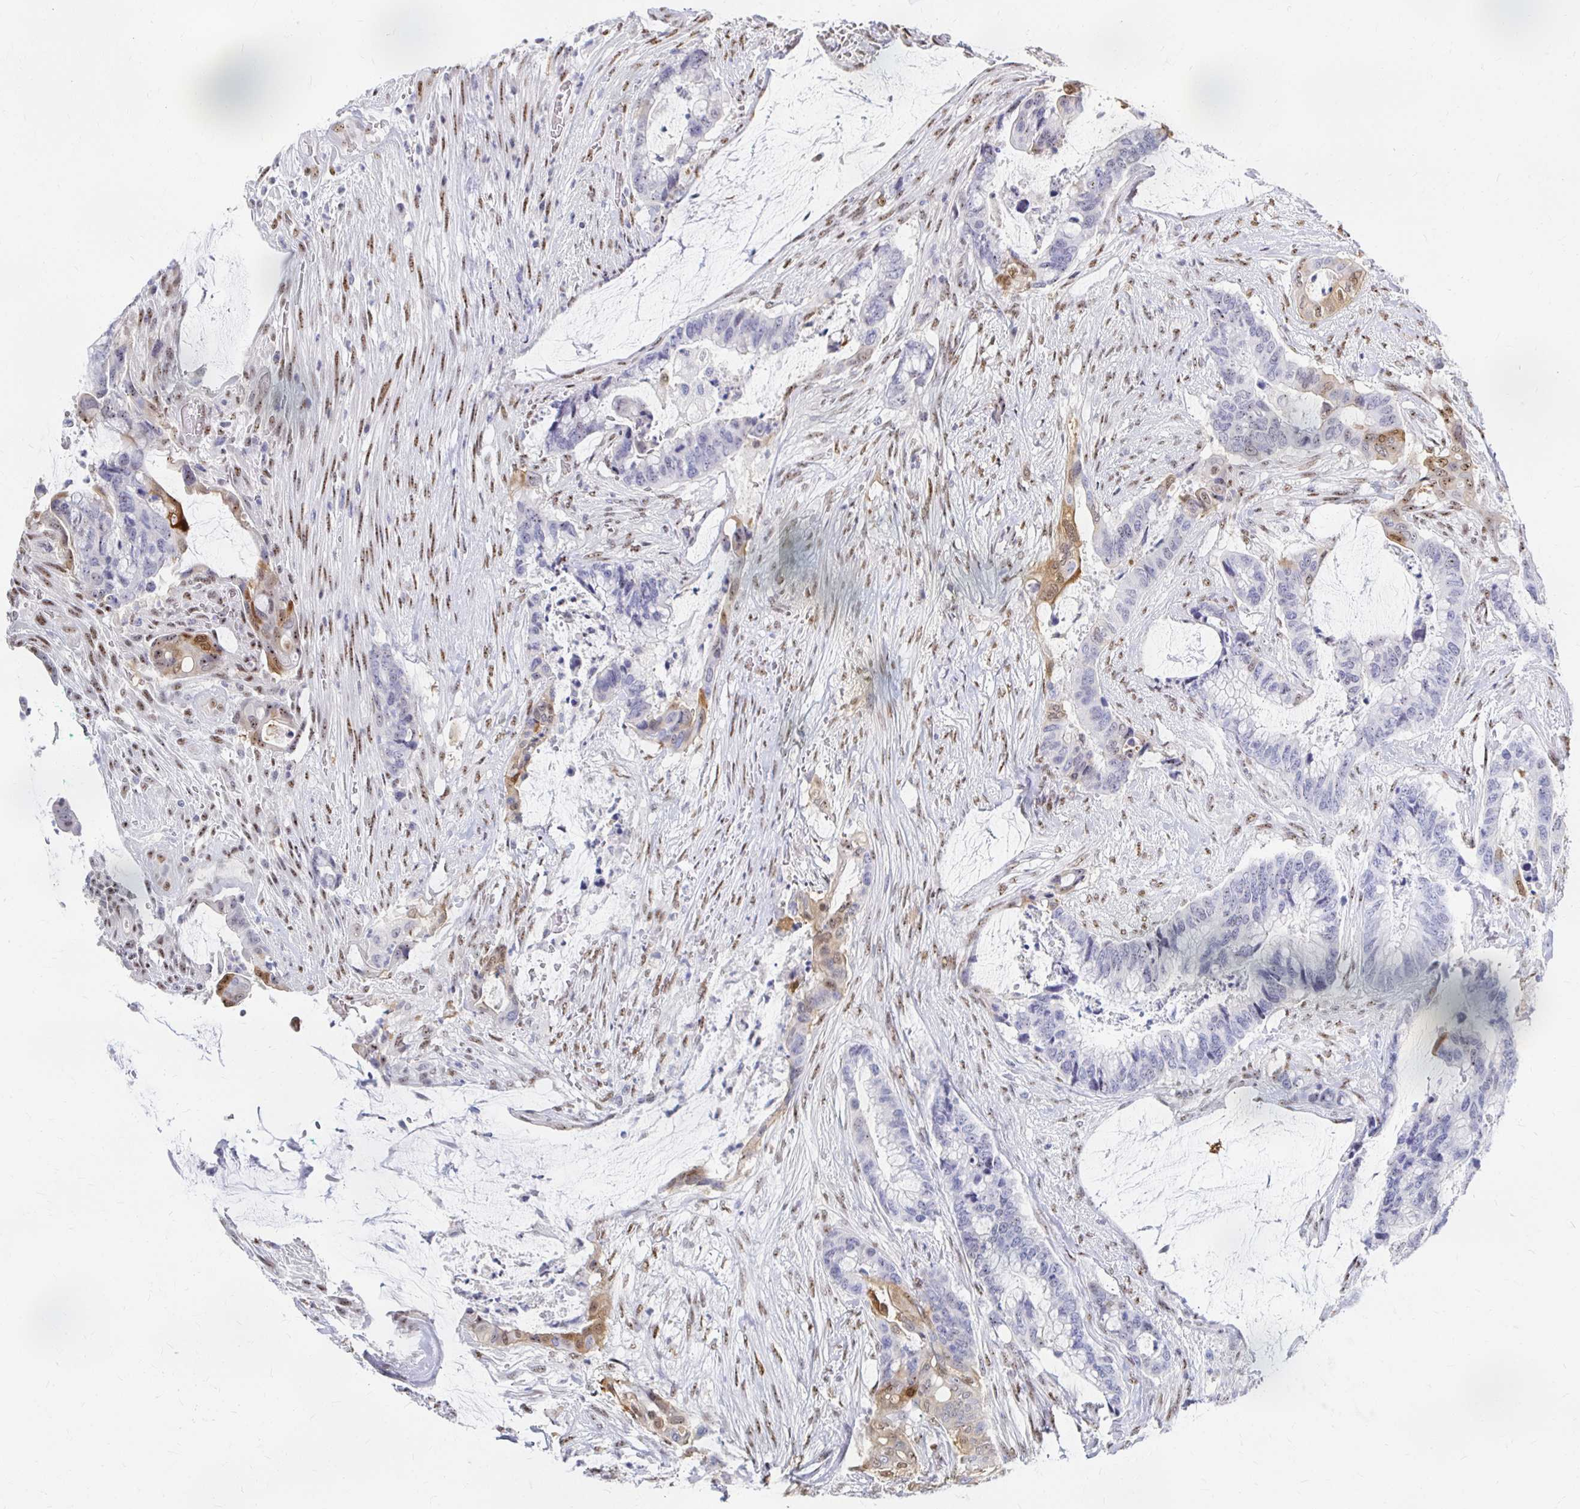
{"staining": {"intensity": "negative", "quantity": "none", "location": "none"}, "tissue": "colorectal cancer", "cell_type": "Tumor cells", "image_type": "cancer", "snomed": [{"axis": "morphology", "description": "Adenocarcinoma, NOS"}, {"axis": "topography", "description": "Rectum"}], "caption": "High magnification brightfield microscopy of colorectal cancer stained with DAB (brown) and counterstained with hematoxylin (blue): tumor cells show no significant expression.", "gene": "CLIC3", "patient": {"sex": "female", "age": 59}}